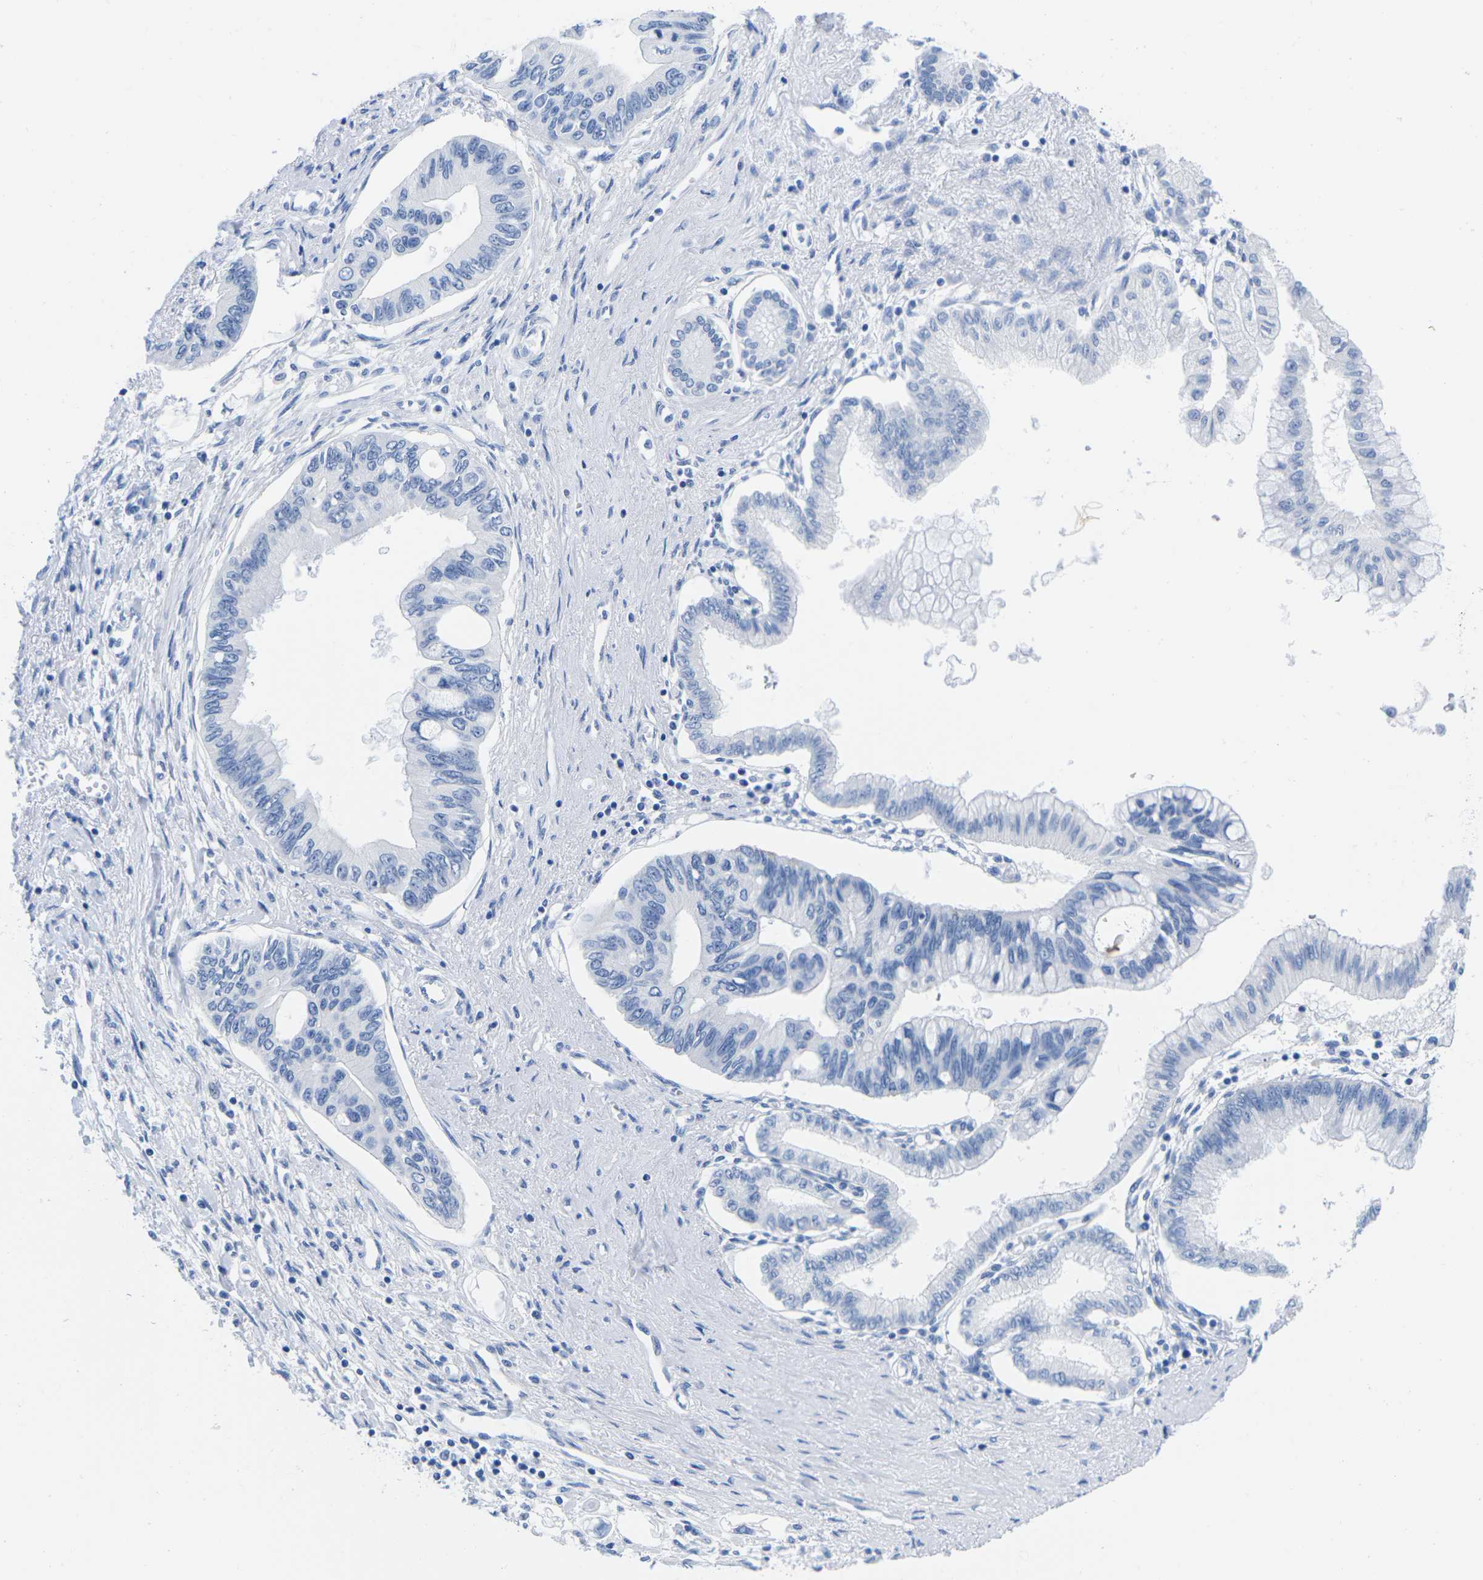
{"staining": {"intensity": "negative", "quantity": "none", "location": "none"}, "tissue": "pancreatic cancer", "cell_type": "Tumor cells", "image_type": "cancer", "snomed": [{"axis": "morphology", "description": "Adenocarcinoma, NOS"}, {"axis": "topography", "description": "Pancreas"}], "caption": "IHC image of neoplastic tissue: human pancreatic adenocarcinoma stained with DAB reveals no significant protein staining in tumor cells.", "gene": "CYP1A2", "patient": {"sex": "female", "age": 77}}